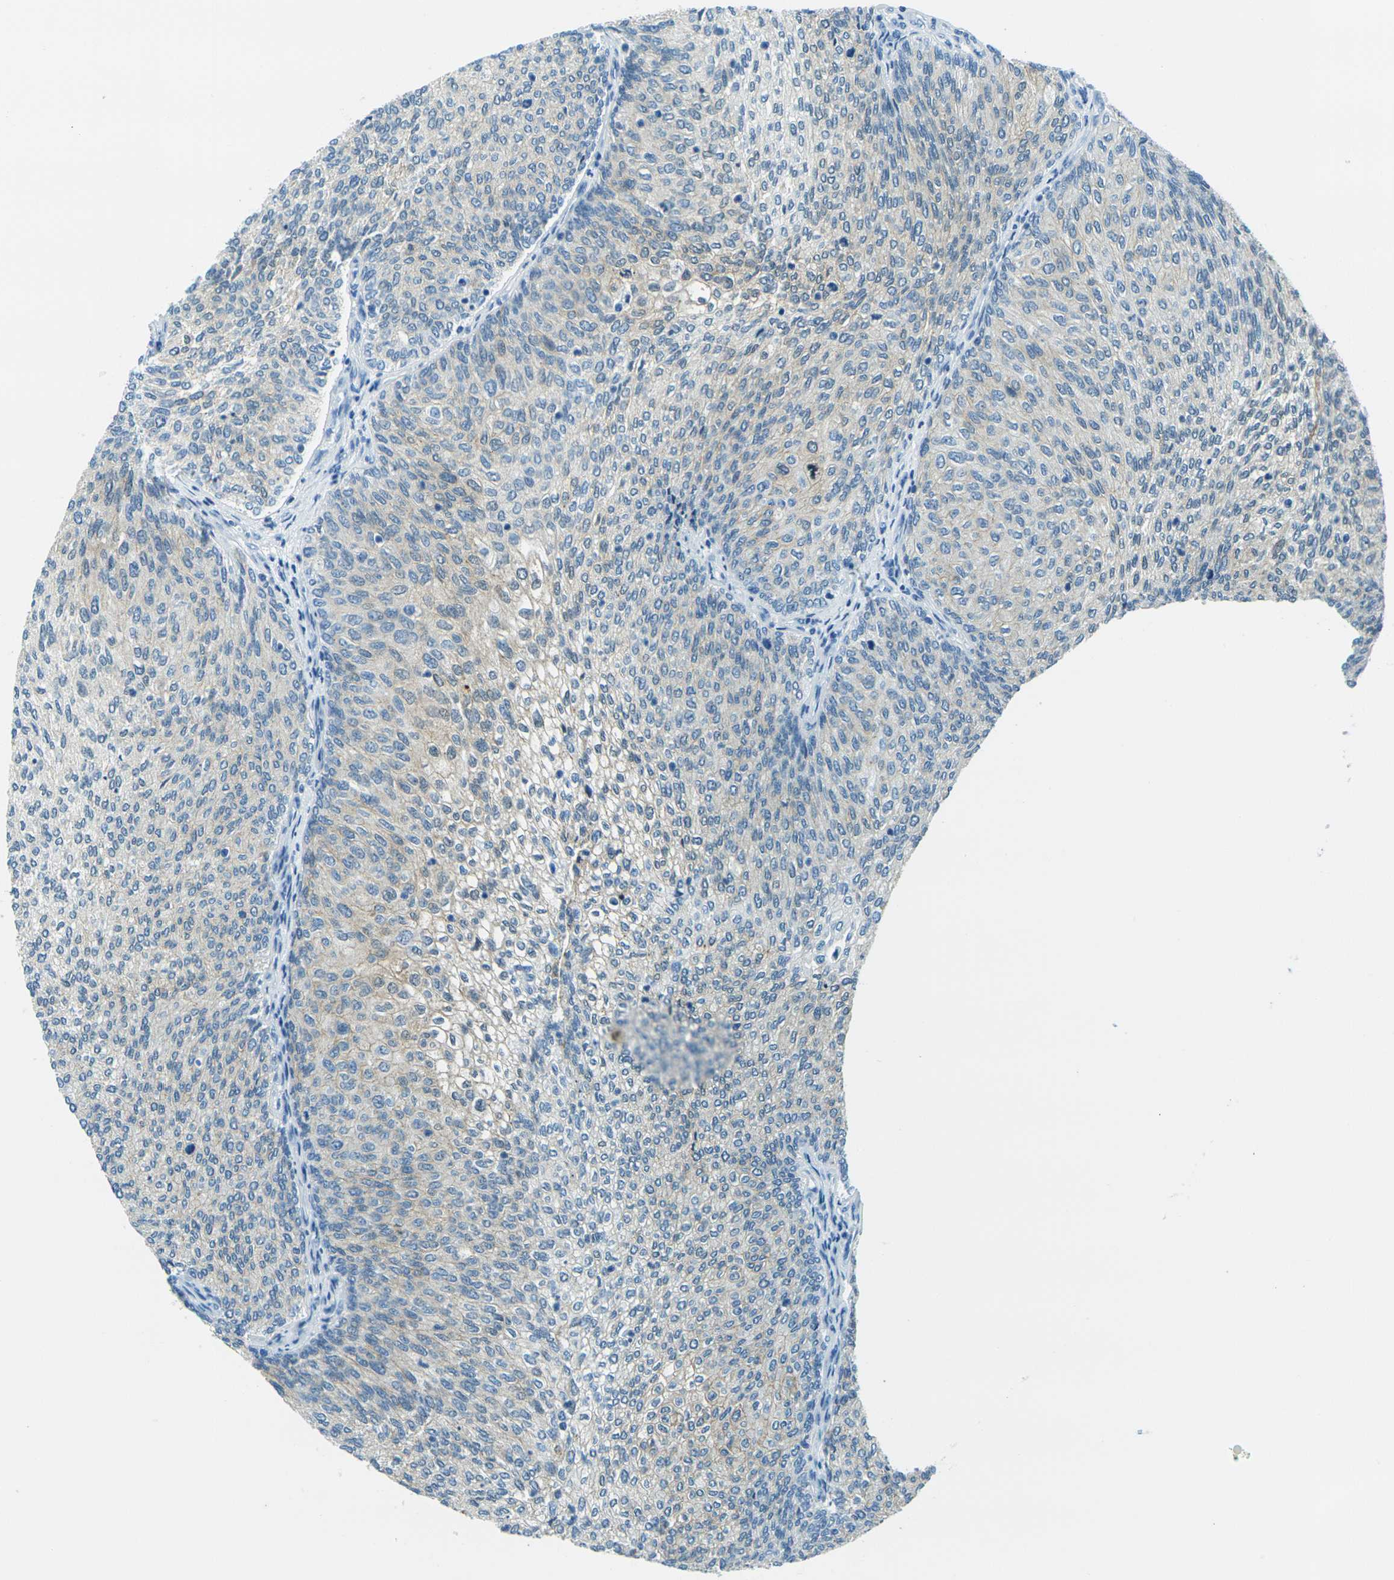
{"staining": {"intensity": "weak", "quantity": "<25%", "location": "cytoplasmic/membranous"}, "tissue": "urothelial cancer", "cell_type": "Tumor cells", "image_type": "cancer", "snomed": [{"axis": "morphology", "description": "Urothelial carcinoma, Low grade"}, {"axis": "topography", "description": "Urinary bladder"}], "caption": "The image shows no significant expression in tumor cells of low-grade urothelial carcinoma.", "gene": "OCLN", "patient": {"sex": "female", "age": 79}}